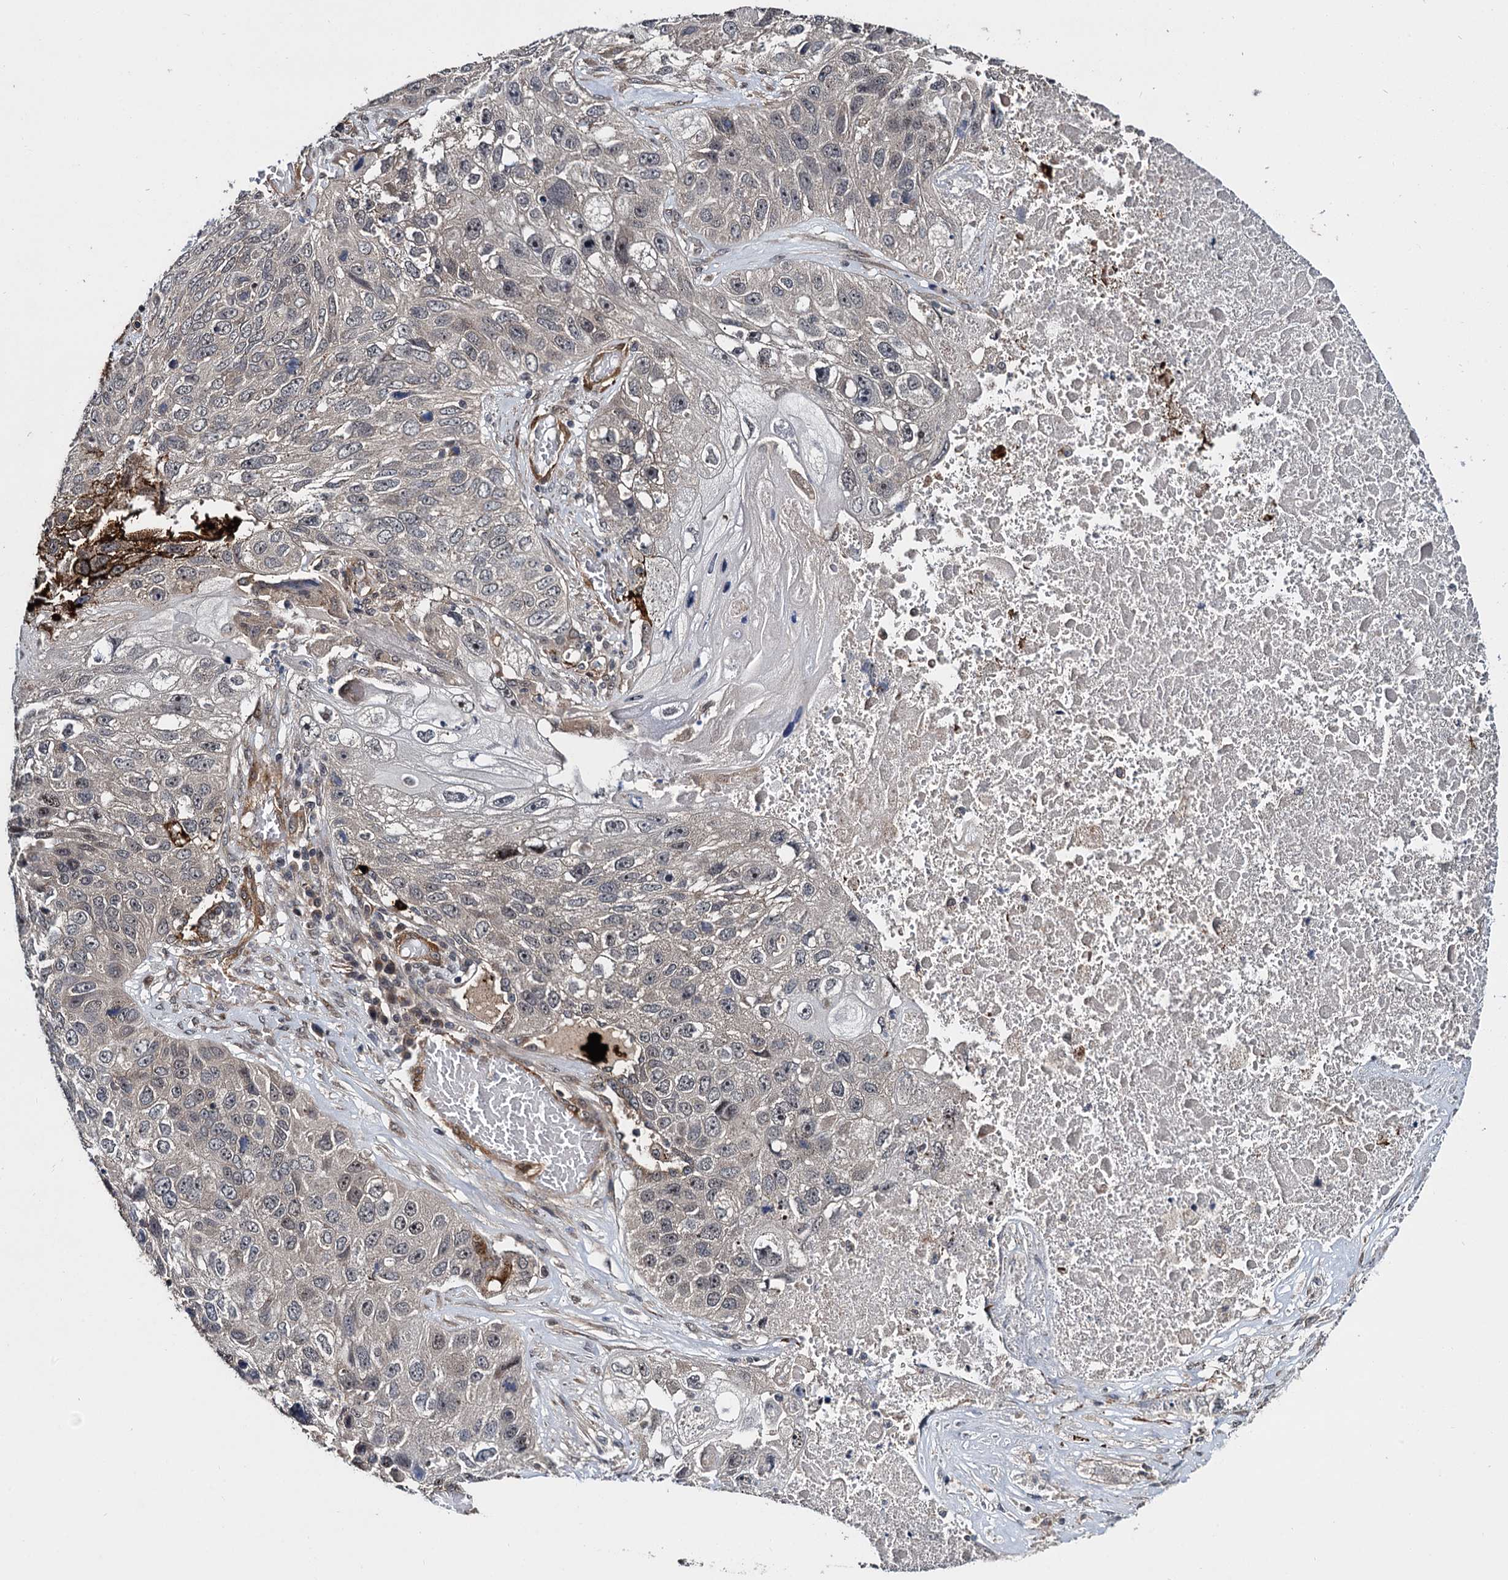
{"staining": {"intensity": "weak", "quantity": "<25%", "location": "nuclear"}, "tissue": "lung cancer", "cell_type": "Tumor cells", "image_type": "cancer", "snomed": [{"axis": "morphology", "description": "Squamous cell carcinoma, NOS"}, {"axis": "topography", "description": "Lung"}], "caption": "Immunohistochemistry (IHC) of lung squamous cell carcinoma demonstrates no staining in tumor cells.", "gene": "ARHGAP42", "patient": {"sex": "male", "age": 61}}